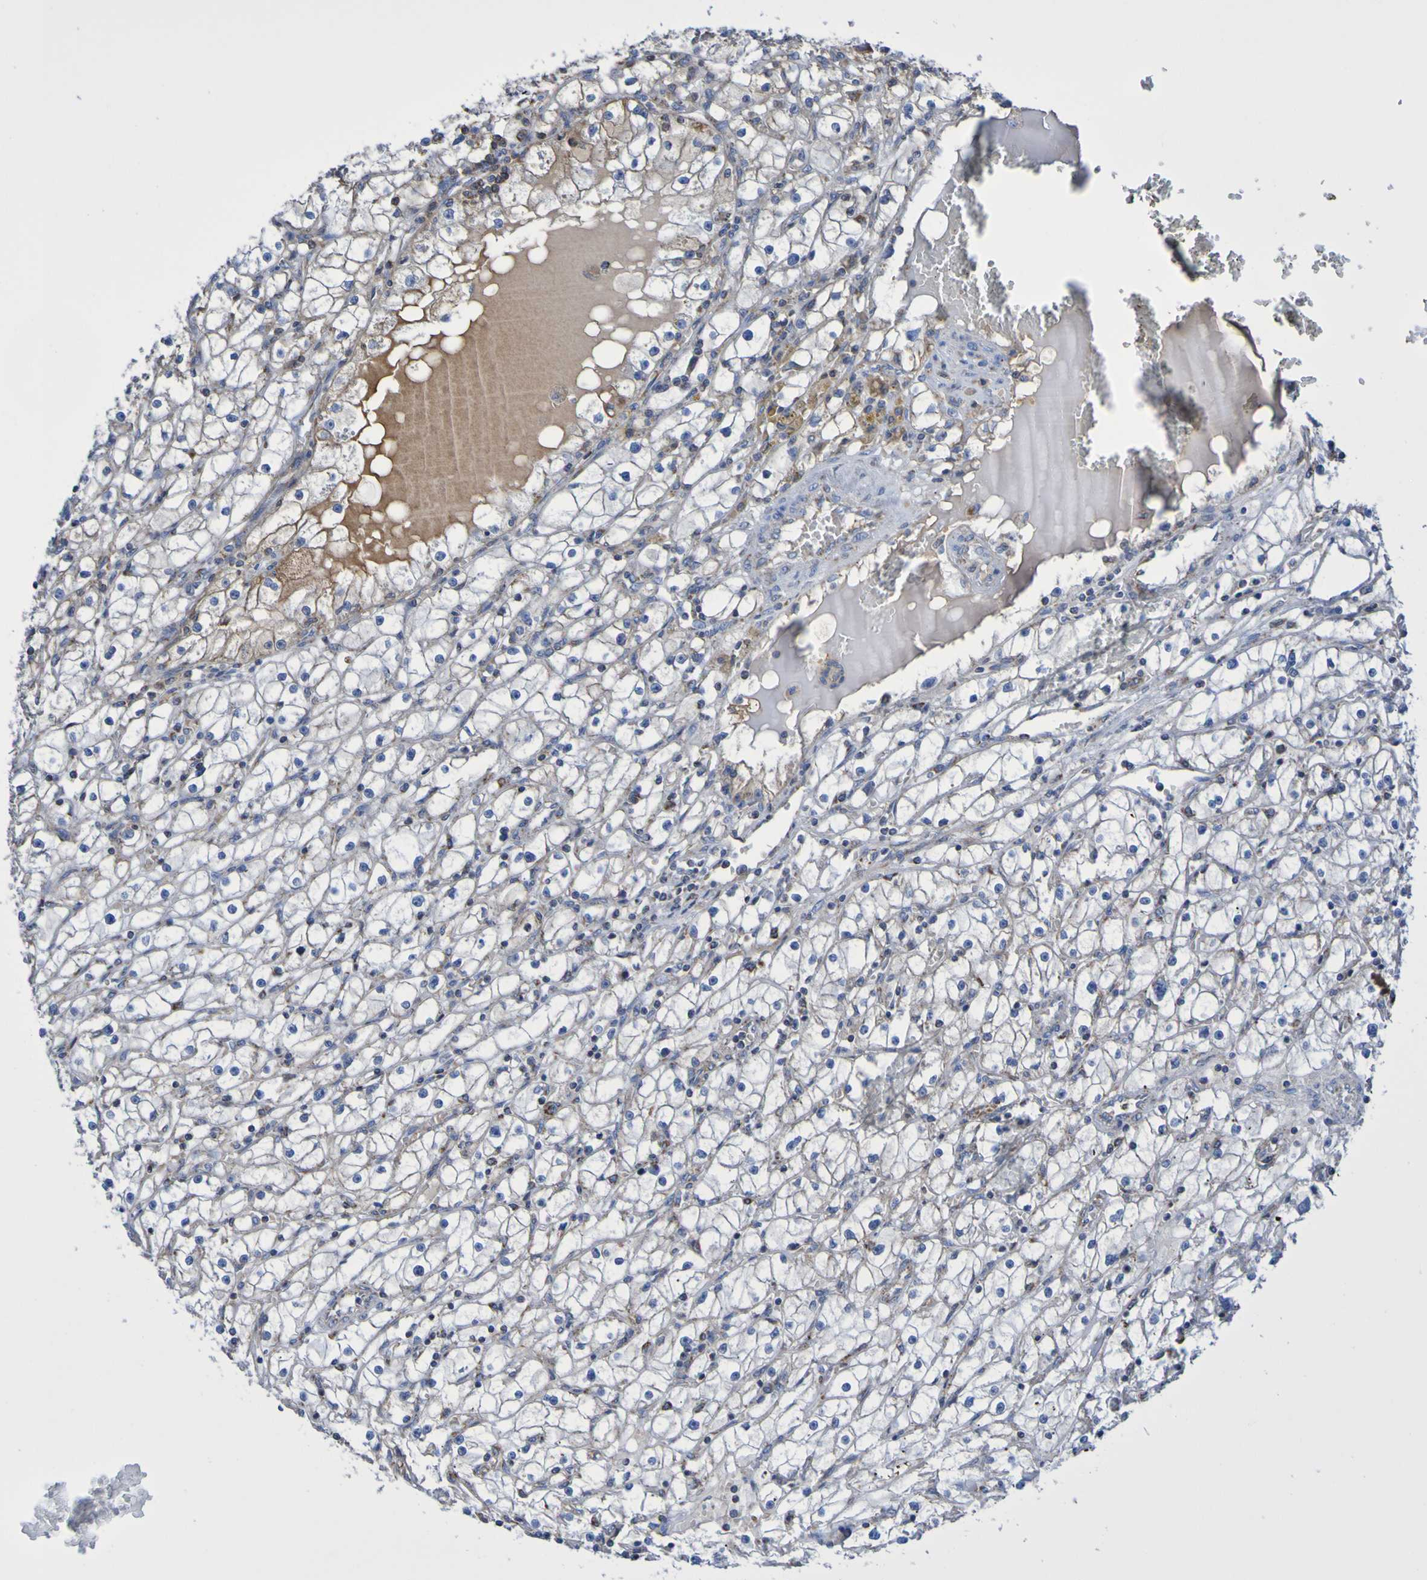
{"staining": {"intensity": "negative", "quantity": "none", "location": "none"}, "tissue": "renal cancer", "cell_type": "Tumor cells", "image_type": "cancer", "snomed": [{"axis": "morphology", "description": "Adenocarcinoma, NOS"}, {"axis": "topography", "description": "Kidney"}], "caption": "The micrograph shows no significant expression in tumor cells of renal cancer.", "gene": "CNTN2", "patient": {"sex": "male", "age": 56}}